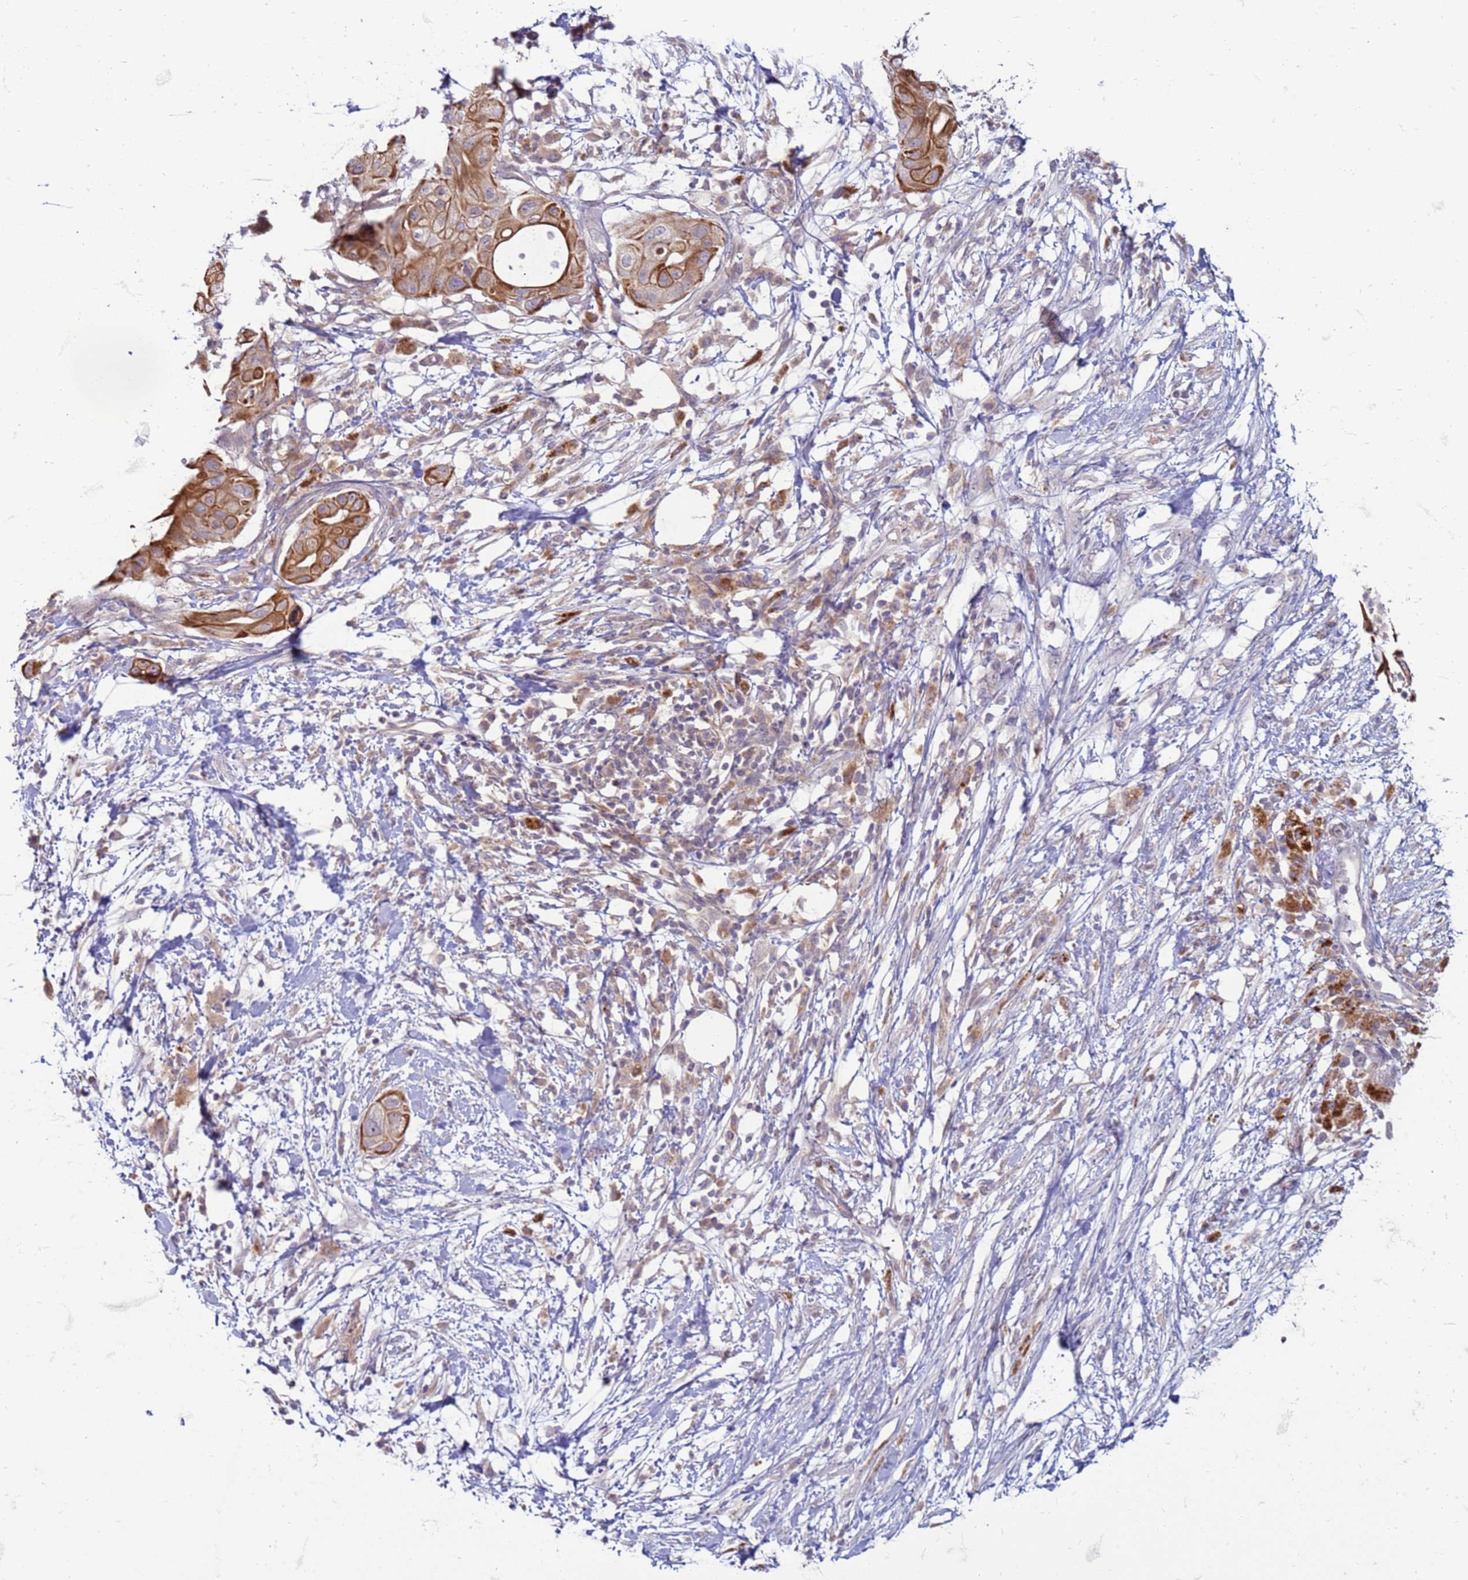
{"staining": {"intensity": "moderate", "quantity": ">75%", "location": "cytoplasmic/membranous"}, "tissue": "pancreatic cancer", "cell_type": "Tumor cells", "image_type": "cancer", "snomed": [{"axis": "morphology", "description": "Adenocarcinoma, NOS"}, {"axis": "topography", "description": "Pancreas"}], "caption": "This is a photomicrograph of IHC staining of pancreatic adenocarcinoma, which shows moderate staining in the cytoplasmic/membranous of tumor cells.", "gene": "SLC15A3", "patient": {"sex": "male", "age": 68}}